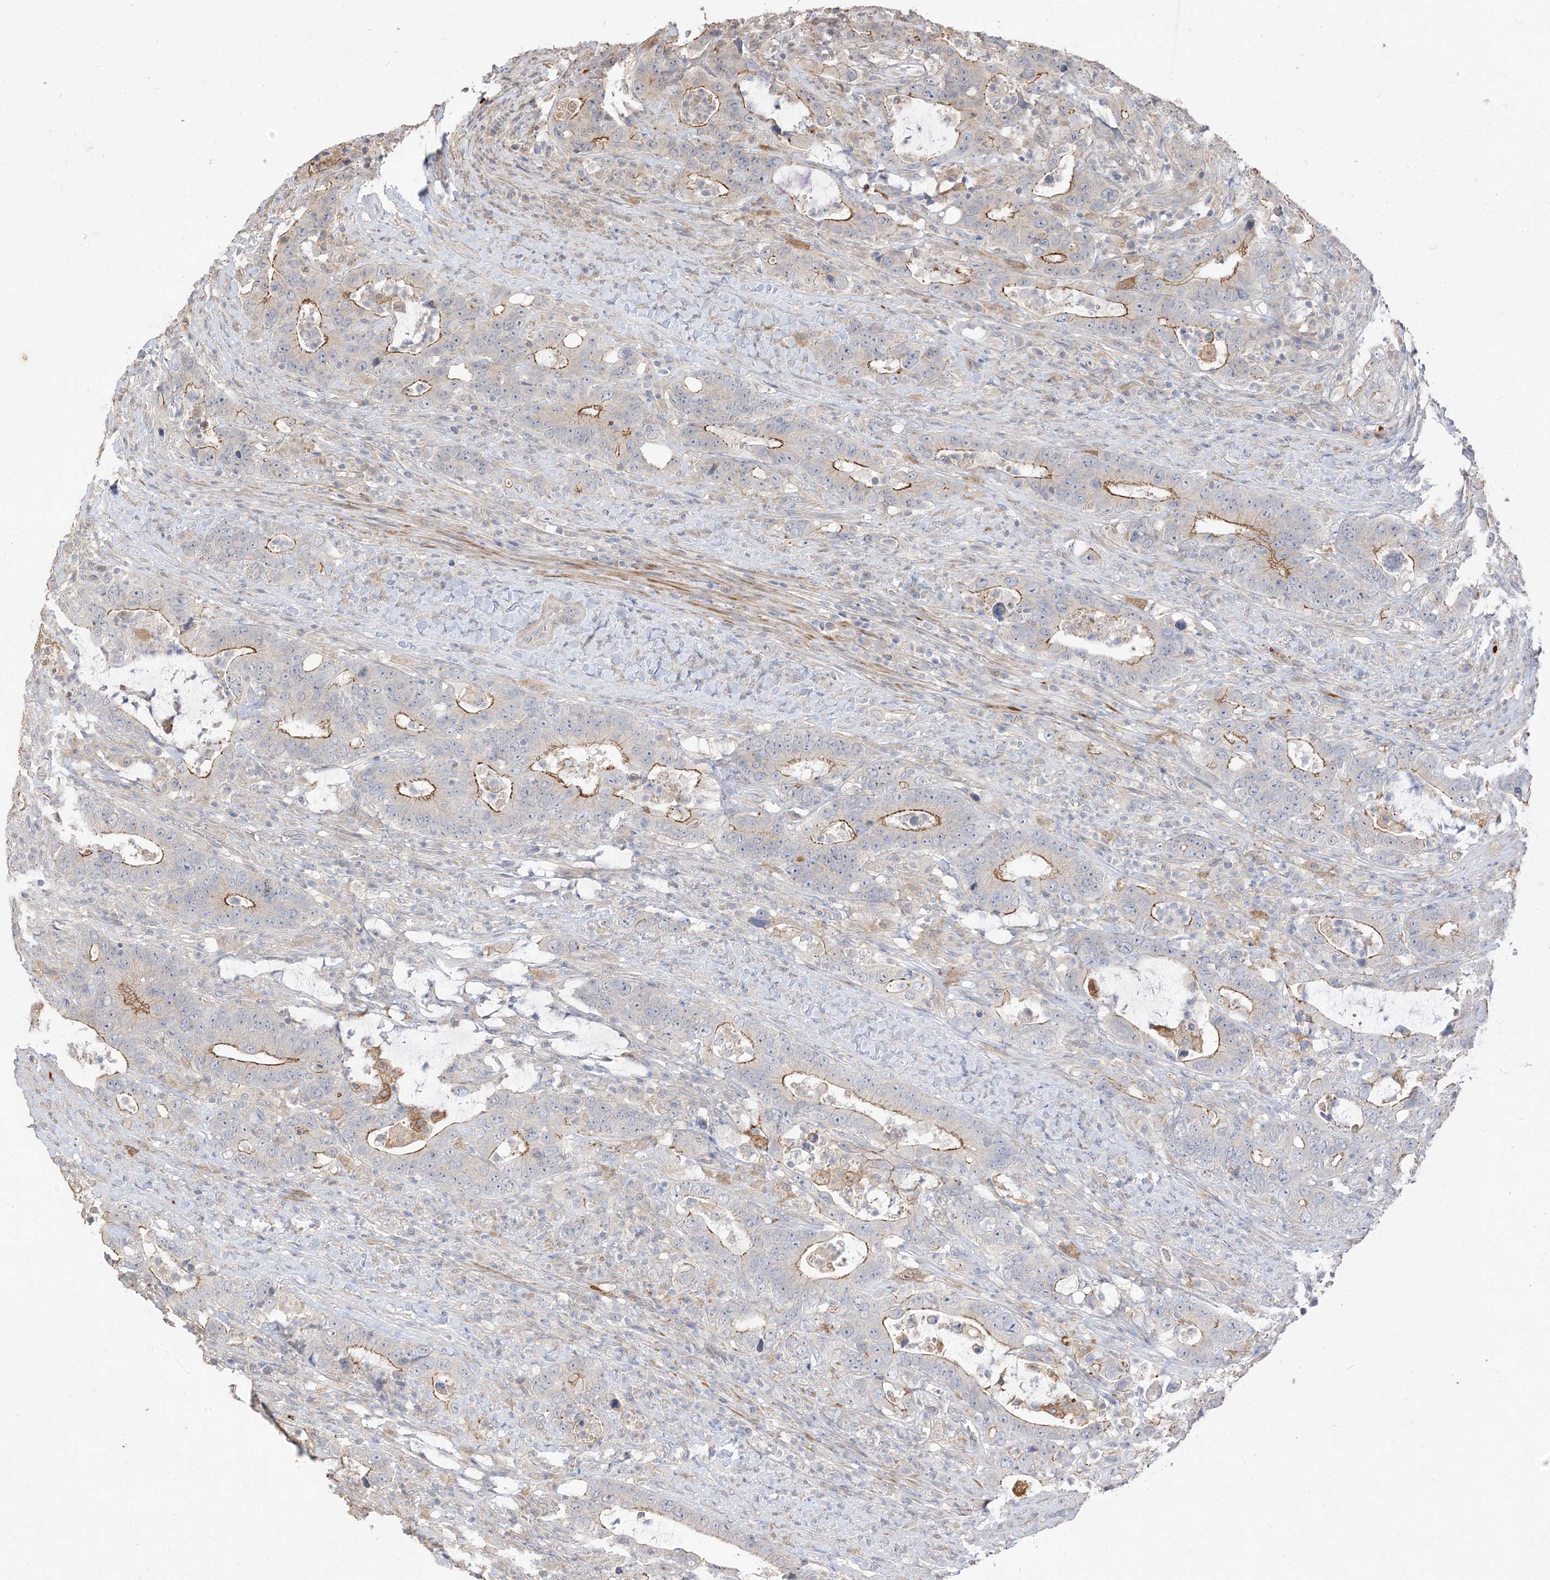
{"staining": {"intensity": "moderate", "quantity": "25%-75%", "location": "cytoplasmic/membranous"}, "tissue": "colorectal cancer", "cell_type": "Tumor cells", "image_type": "cancer", "snomed": [{"axis": "morphology", "description": "Adenocarcinoma, NOS"}, {"axis": "topography", "description": "Colon"}], "caption": "Tumor cells show medium levels of moderate cytoplasmic/membranous positivity in approximately 25%-75% of cells in colorectal cancer (adenocarcinoma).", "gene": "RNF175", "patient": {"sex": "female", "age": 75}}